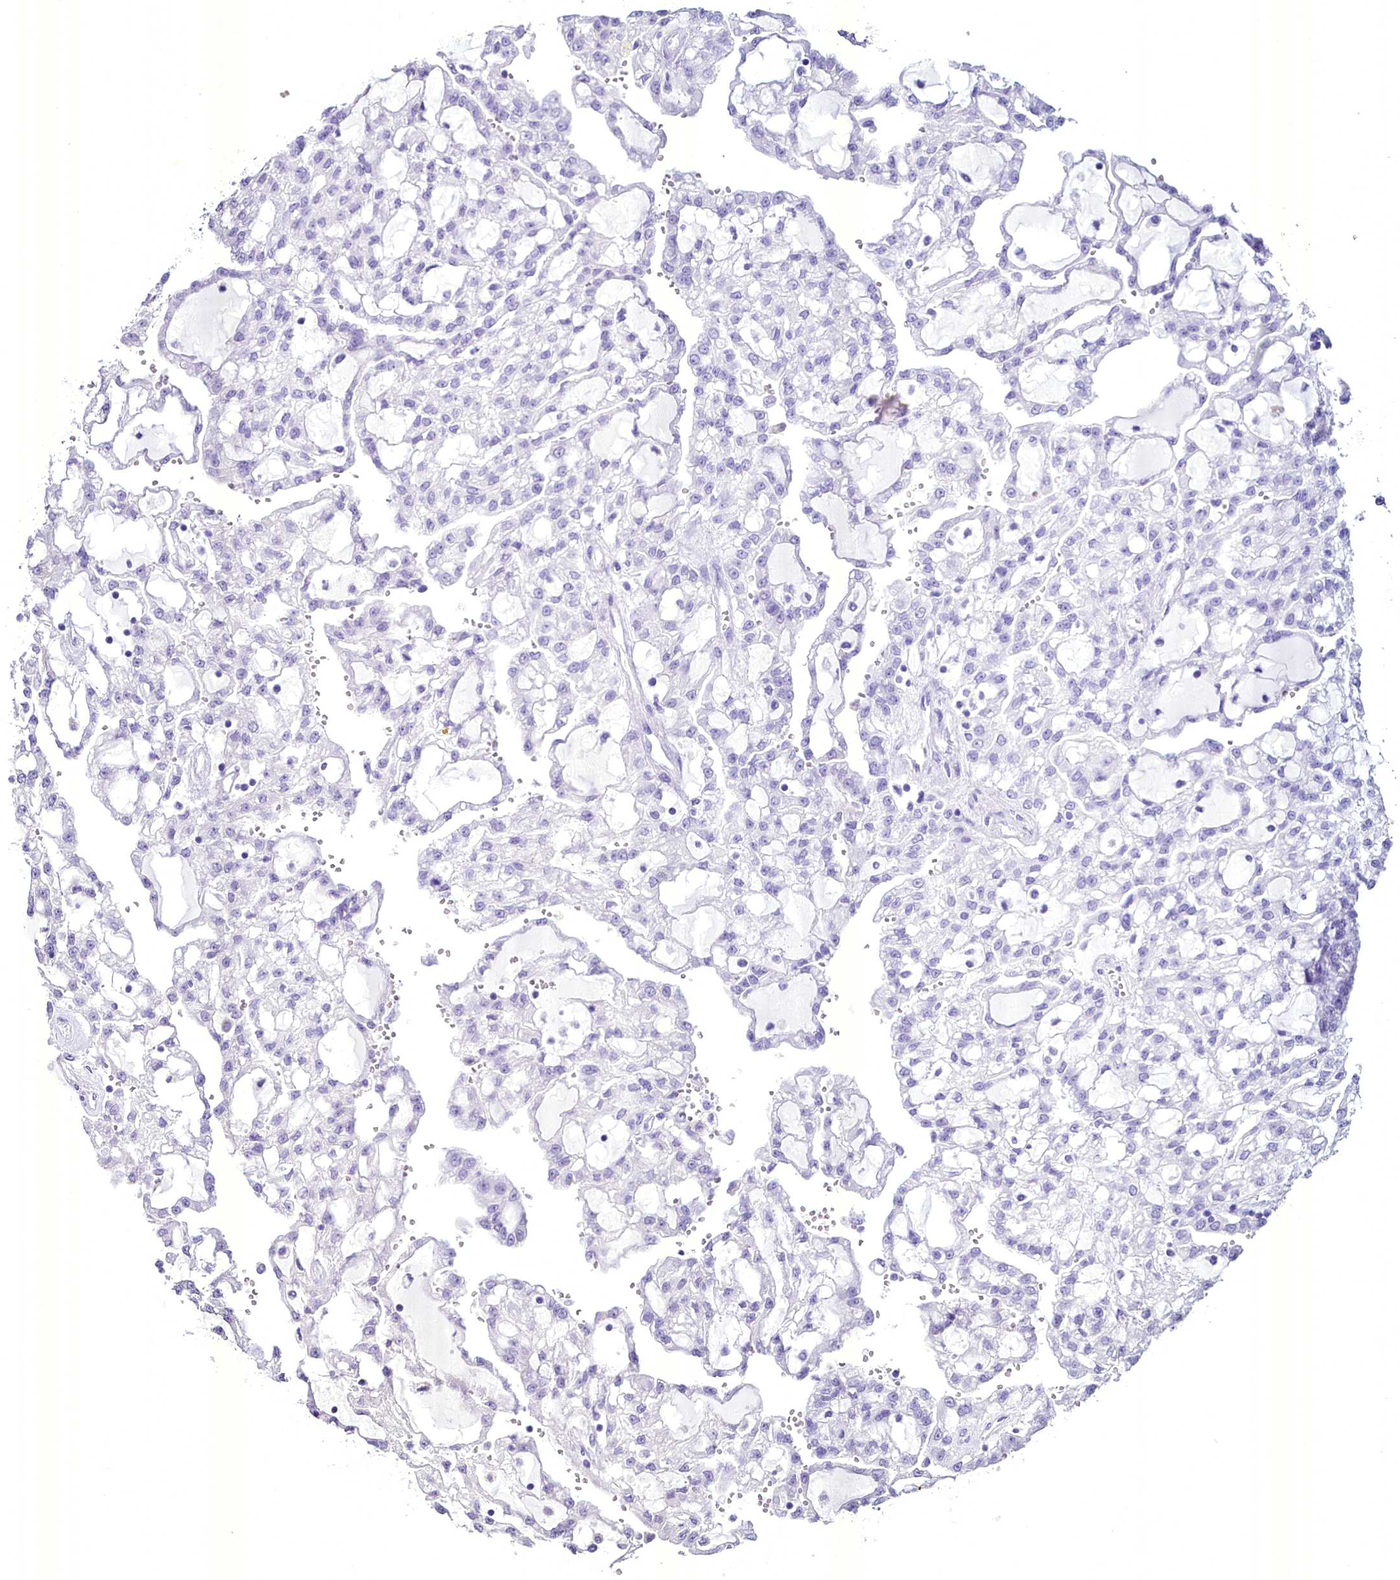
{"staining": {"intensity": "negative", "quantity": "none", "location": "none"}, "tissue": "renal cancer", "cell_type": "Tumor cells", "image_type": "cancer", "snomed": [{"axis": "morphology", "description": "Adenocarcinoma, NOS"}, {"axis": "topography", "description": "Kidney"}], "caption": "Tumor cells show no significant expression in renal cancer (adenocarcinoma).", "gene": "BANK1", "patient": {"sex": "male", "age": 63}}